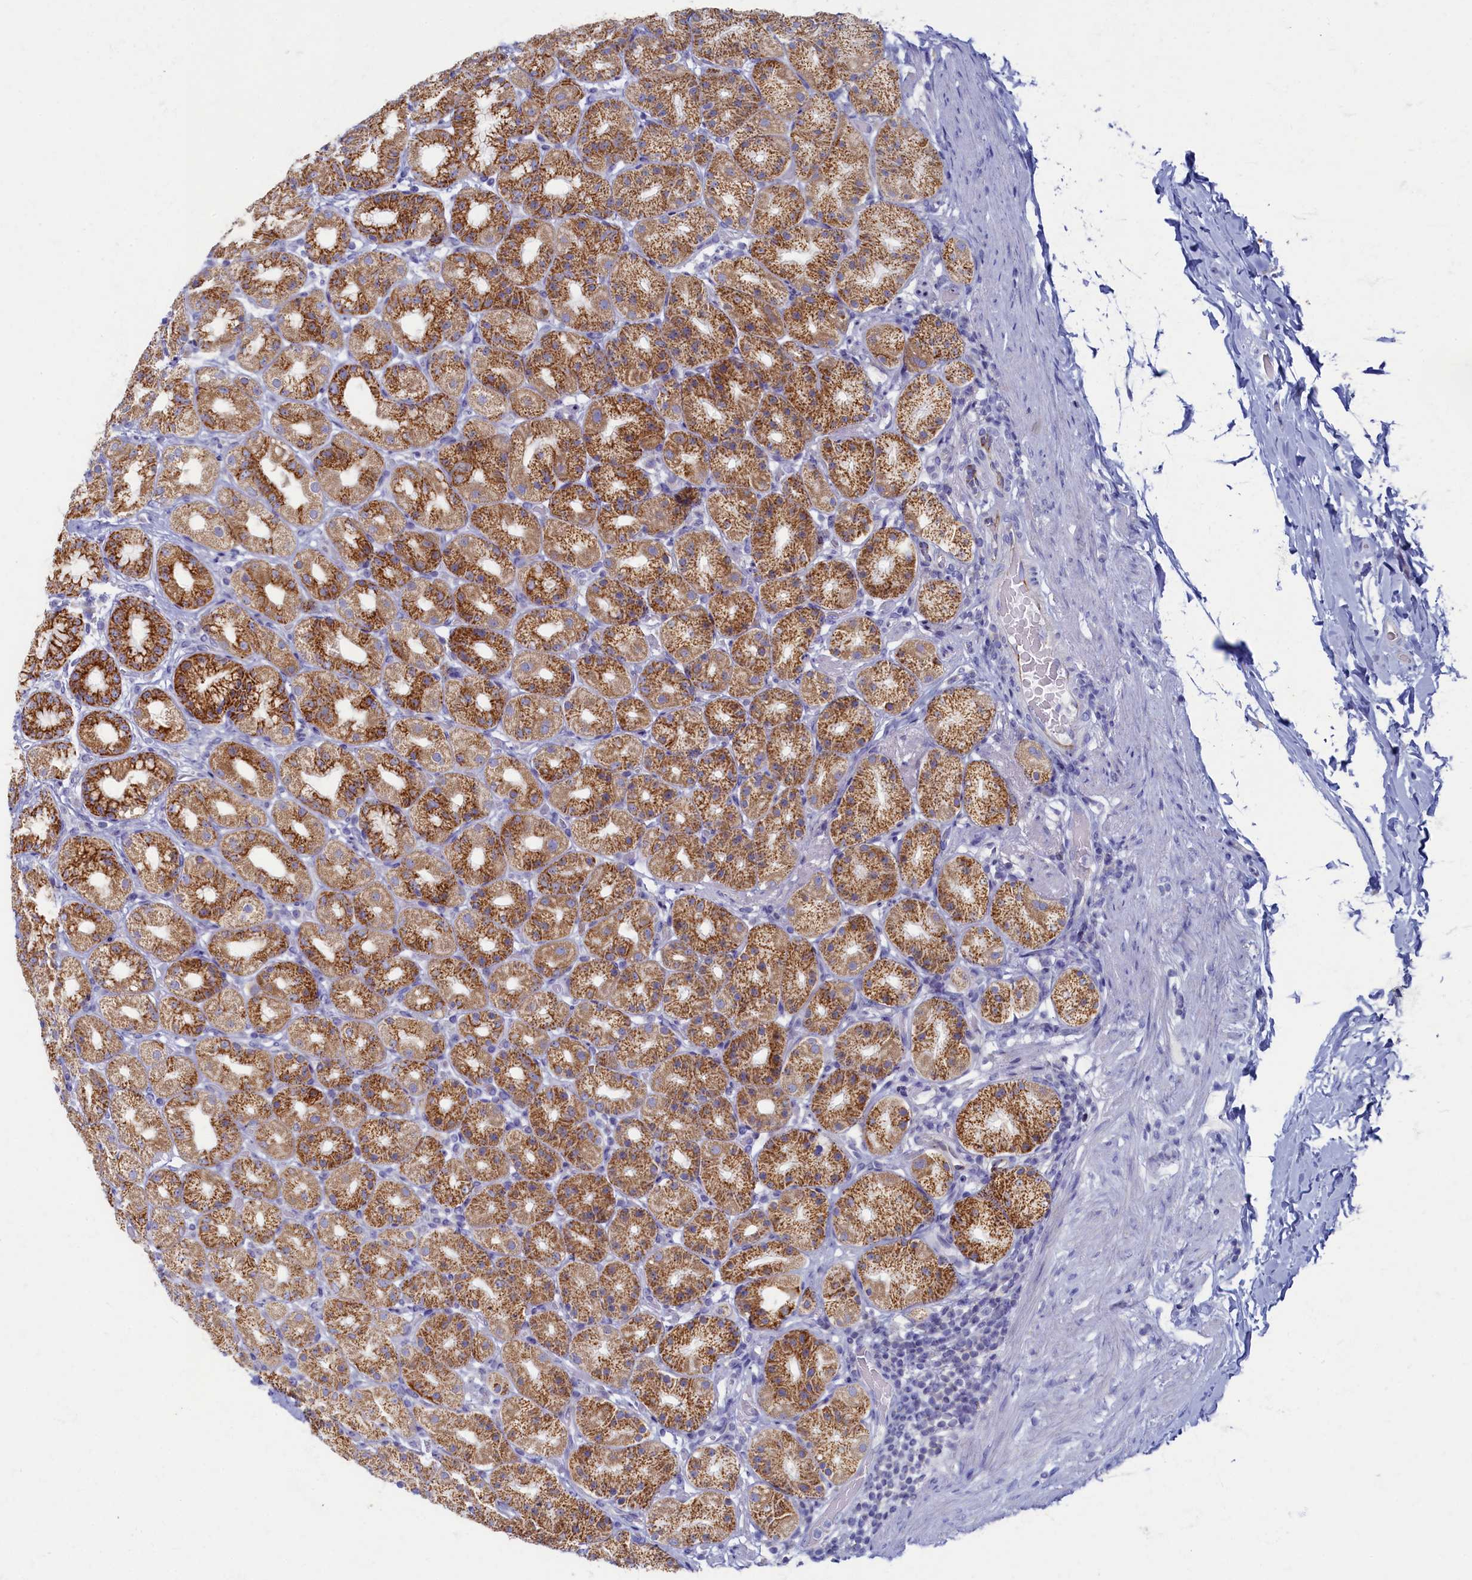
{"staining": {"intensity": "strong", "quantity": ">75%", "location": "cytoplasmic/membranous"}, "tissue": "stomach", "cell_type": "Glandular cells", "image_type": "normal", "snomed": [{"axis": "morphology", "description": "Normal tissue, NOS"}, {"axis": "topography", "description": "Stomach, upper"}], "caption": "This micrograph reveals immunohistochemistry (IHC) staining of benign stomach, with high strong cytoplasmic/membranous expression in about >75% of glandular cells.", "gene": "OCIAD2", "patient": {"sex": "male", "age": 68}}